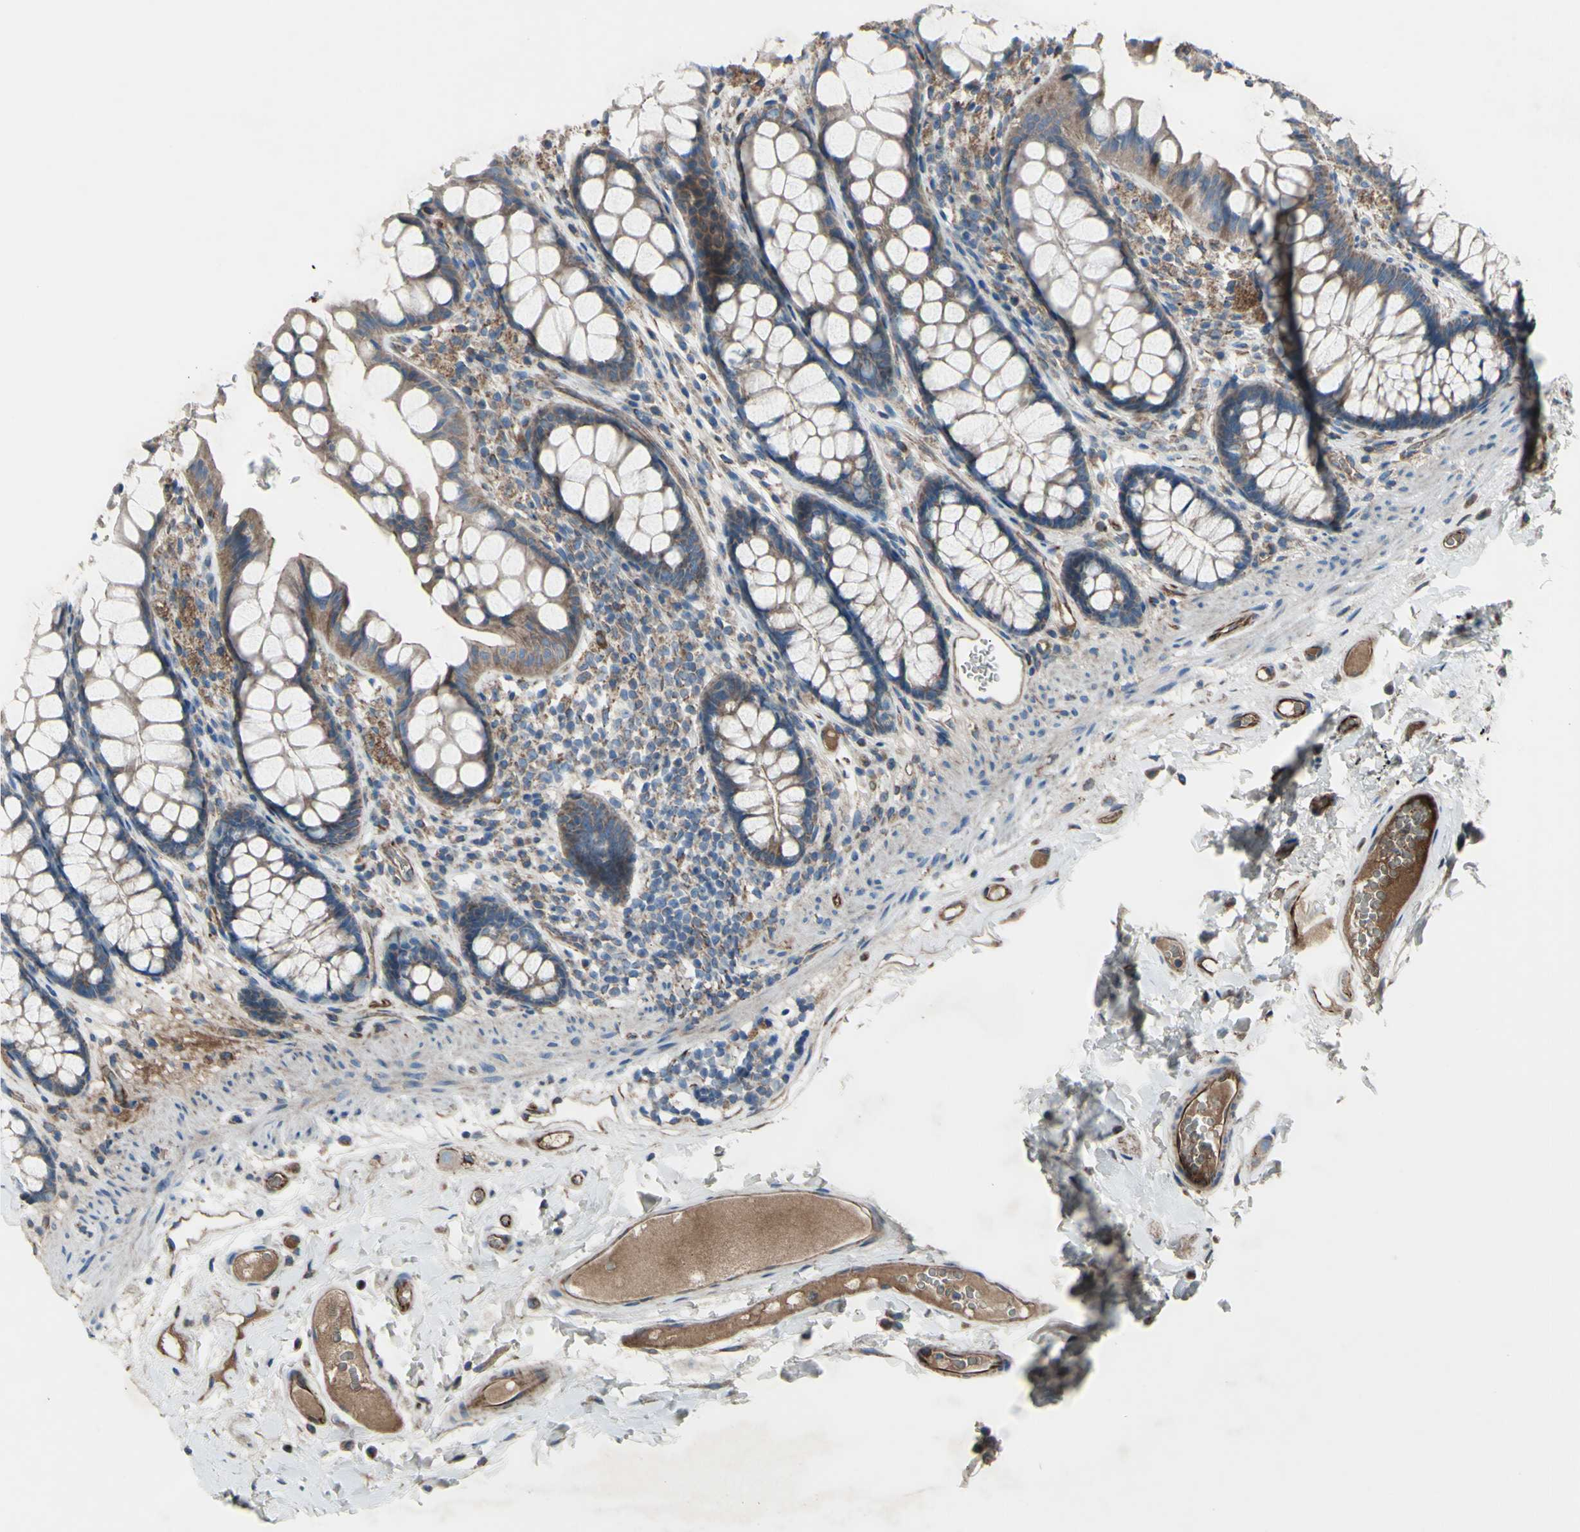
{"staining": {"intensity": "strong", "quantity": ">75%", "location": "cytoplasmic/membranous"}, "tissue": "colon", "cell_type": "Endothelial cells", "image_type": "normal", "snomed": [{"axis": "morphology", "description": "Normal tissue, NOS"}, {"axis": "topography", "description": "Colon"}], "caption": "Immunohistochemical staining of benign colon displays strong cytoplasmic/membranous protein positivity in approximately >75% of endothelial cells. The staining was performed using DAB (3,3'-diaminobenzidine) to visualize the protein expression in brown, while the nuclei were stained in blue with hematoxylin (Magnification: 20x).", "gene": "EMC7", "patient": {"sex": "female", "age": 55}}